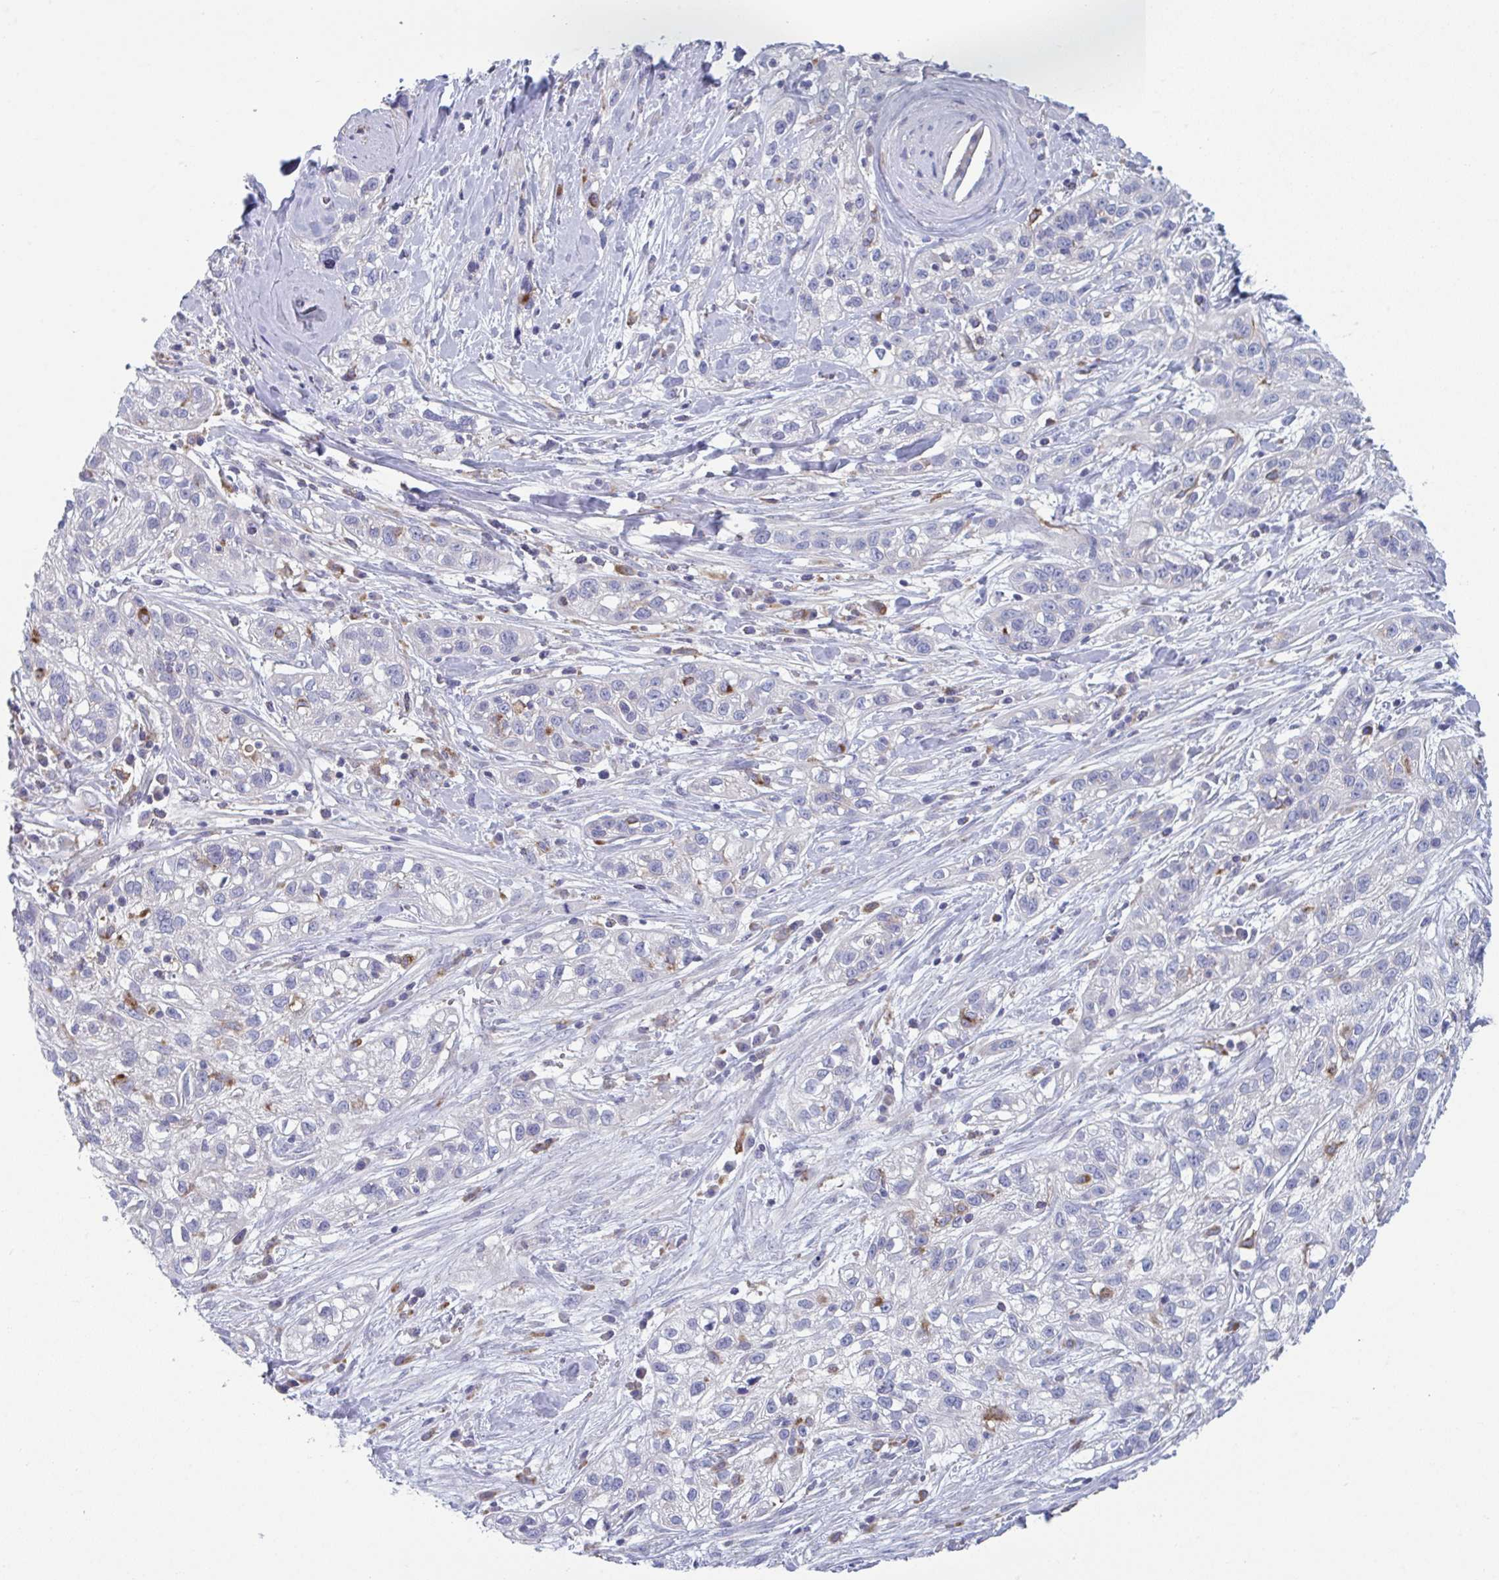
{"staining": {"intensity": "negative", "quantity": "none", "location": "none"}, "tissue": "skin cancer", "cell_type": "Tumor cells", "image_type": "cancer", "snomed": [{"axis": "morphology", "description": "Squamous cell carcinoma, NOS"}, {"axis": "topography", "description": "Skin"}], "caption": "Immunohistochemistry image of neoplastic tissue: skin cancer stained with DAB demonstrates no significant protein expression in tumor cells.", "gene": "NIPSNAP1", "patient": {"sex": "male", "age": 82}}